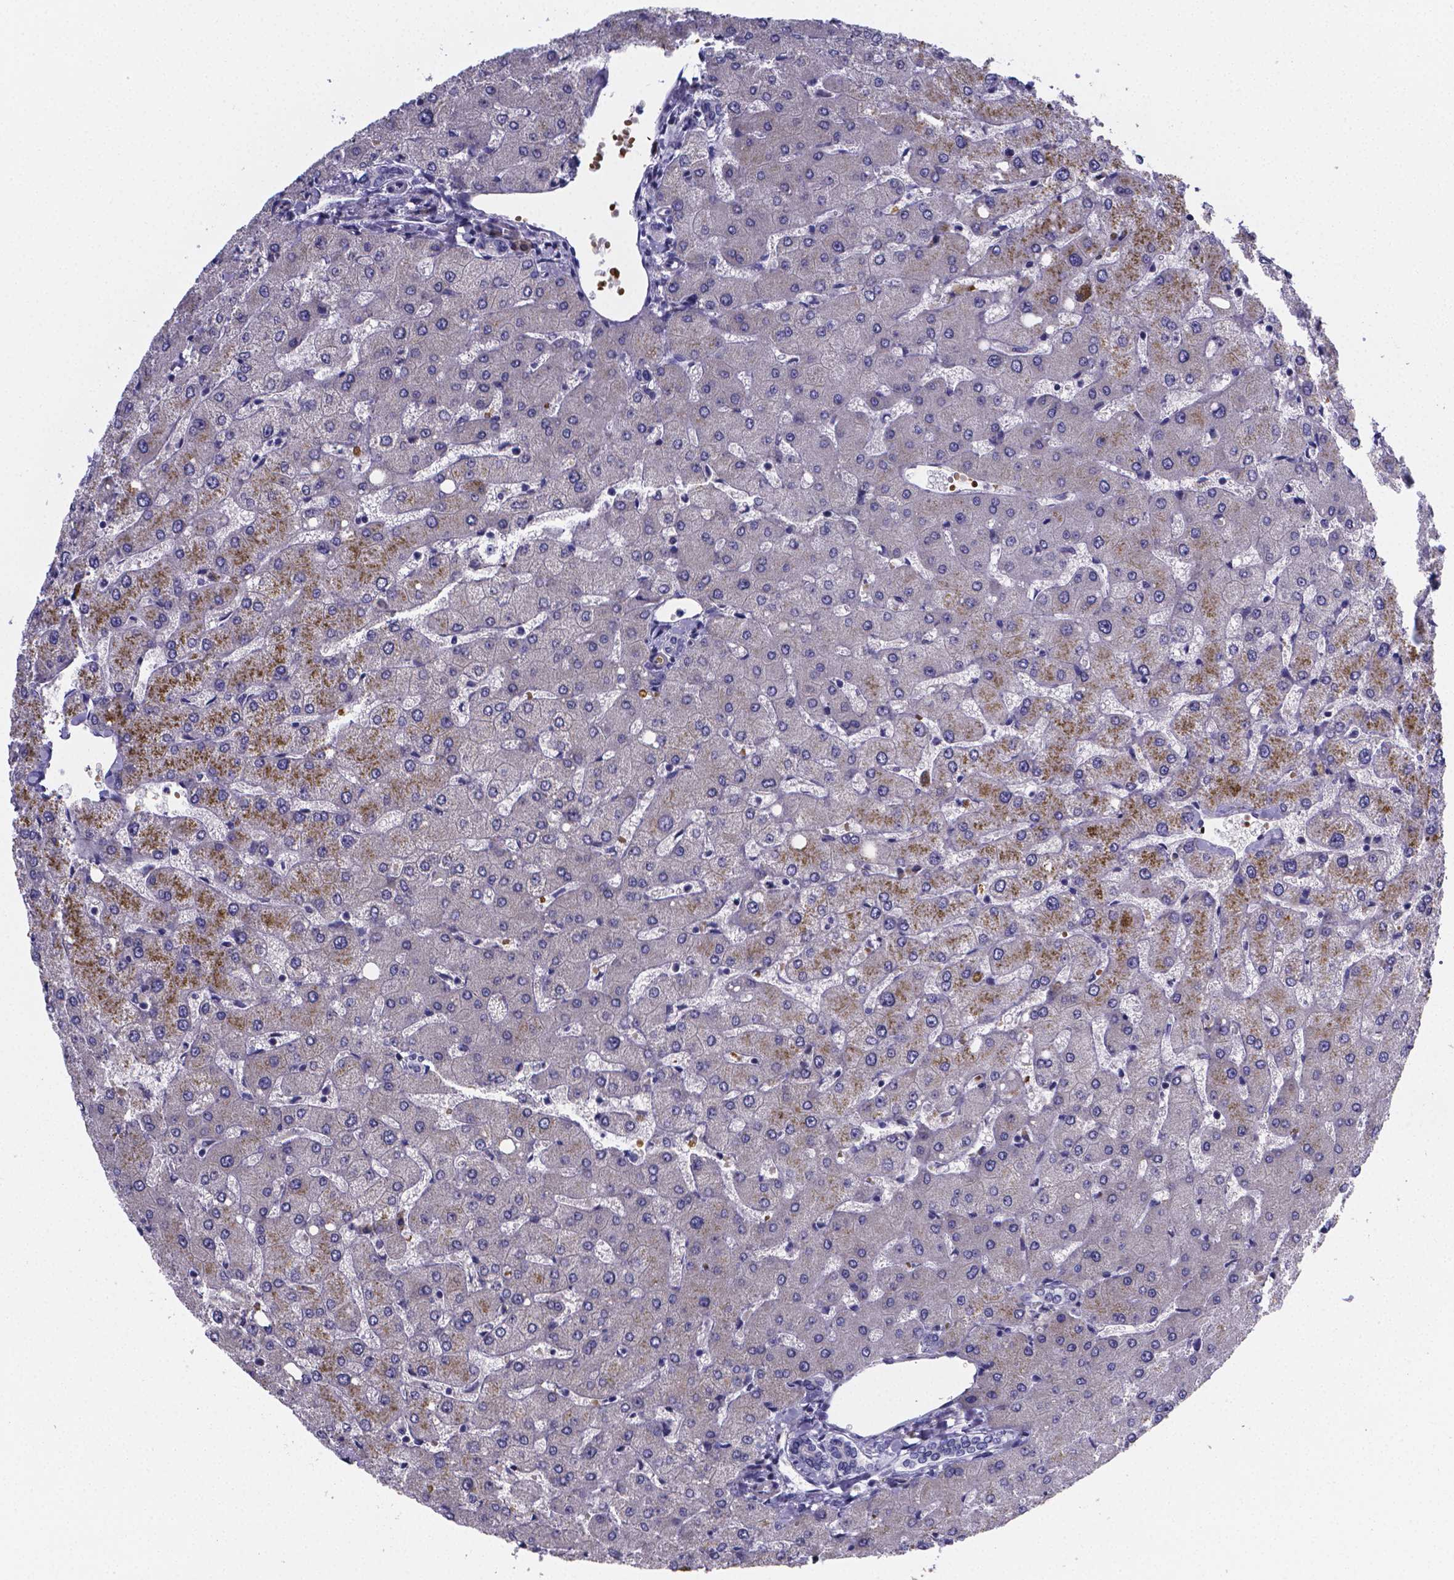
{"staining": {"intensity": "negative", "quantity": "none", "location": "none"}, "tissue": "liver", "cell_type": "Cholangiocytes", "image_type": "normal", "snomed": [{"axis": "morphology", "description": "Normal tissue, NOS"}, {"axis": "topography", "description": "Liver"}], "caption": "Cholangiocytes show no significant protein expression in benign liver. Nuclei are stained in blue.", "gene": "GABRA3", "patient": {"sex": "female", "age": 54}}